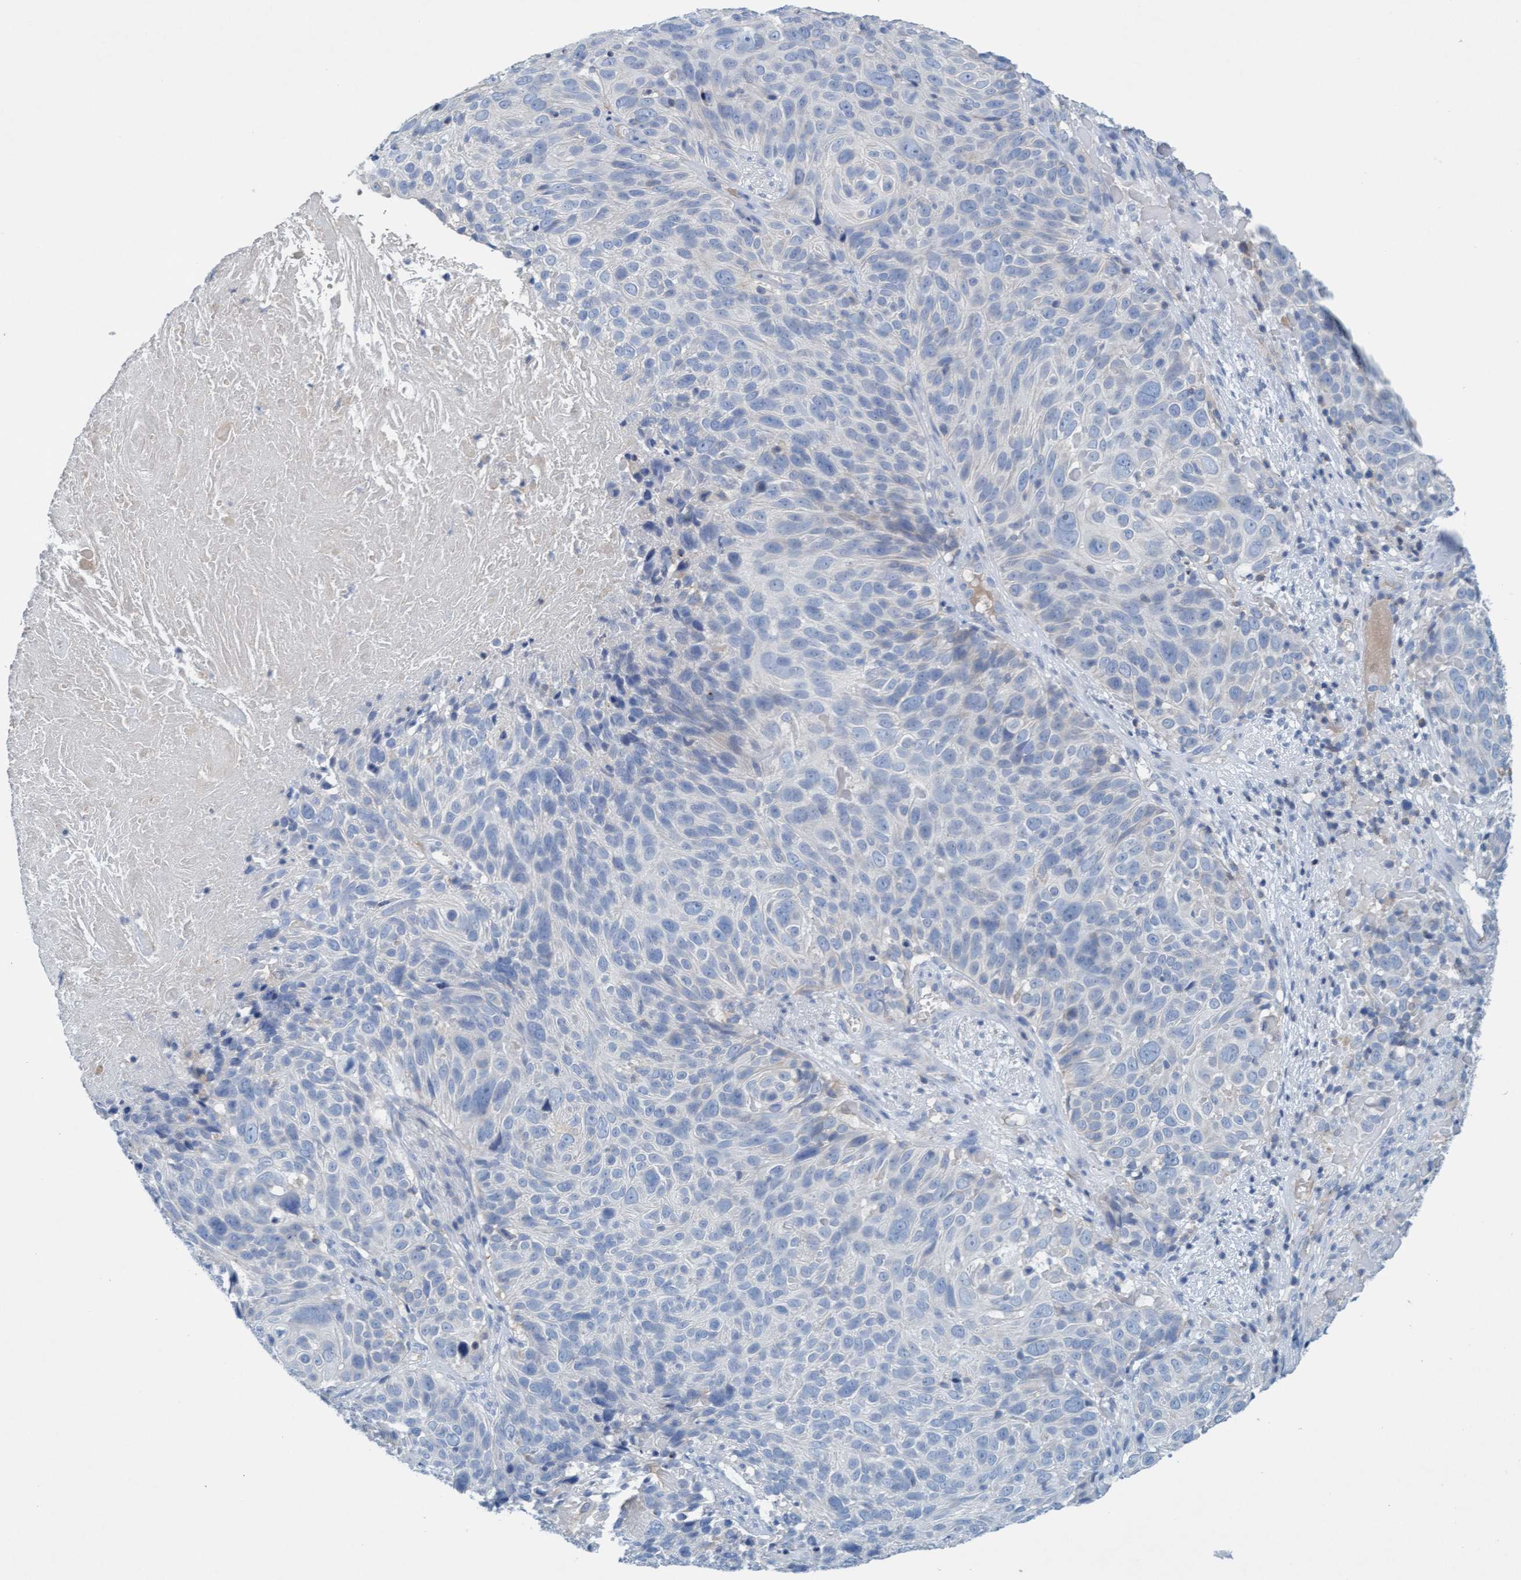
{"staining": {"intensity": "negative", "quantity": "none", "location": "none"}, "tissue": "cervical cancer", "cell_type": "Tumor cells", "image_type": "cancer", "snomed": [{"axis": "morphology", "description": "Squamous cell carcinoma, NOS"}, {"axis": "topography", "description": "Cervix"}], "caption": "There is no significant expression in tumor cells of squamous cell carcinoma (cervical). The staining is performed using DAB (3,3'-diaminobenzidine) brown chromogen with nuclei counter-stained in using hematoxylin.", "gene": "SIGIRR", "patient": {"sex": "female", "age": 74}}